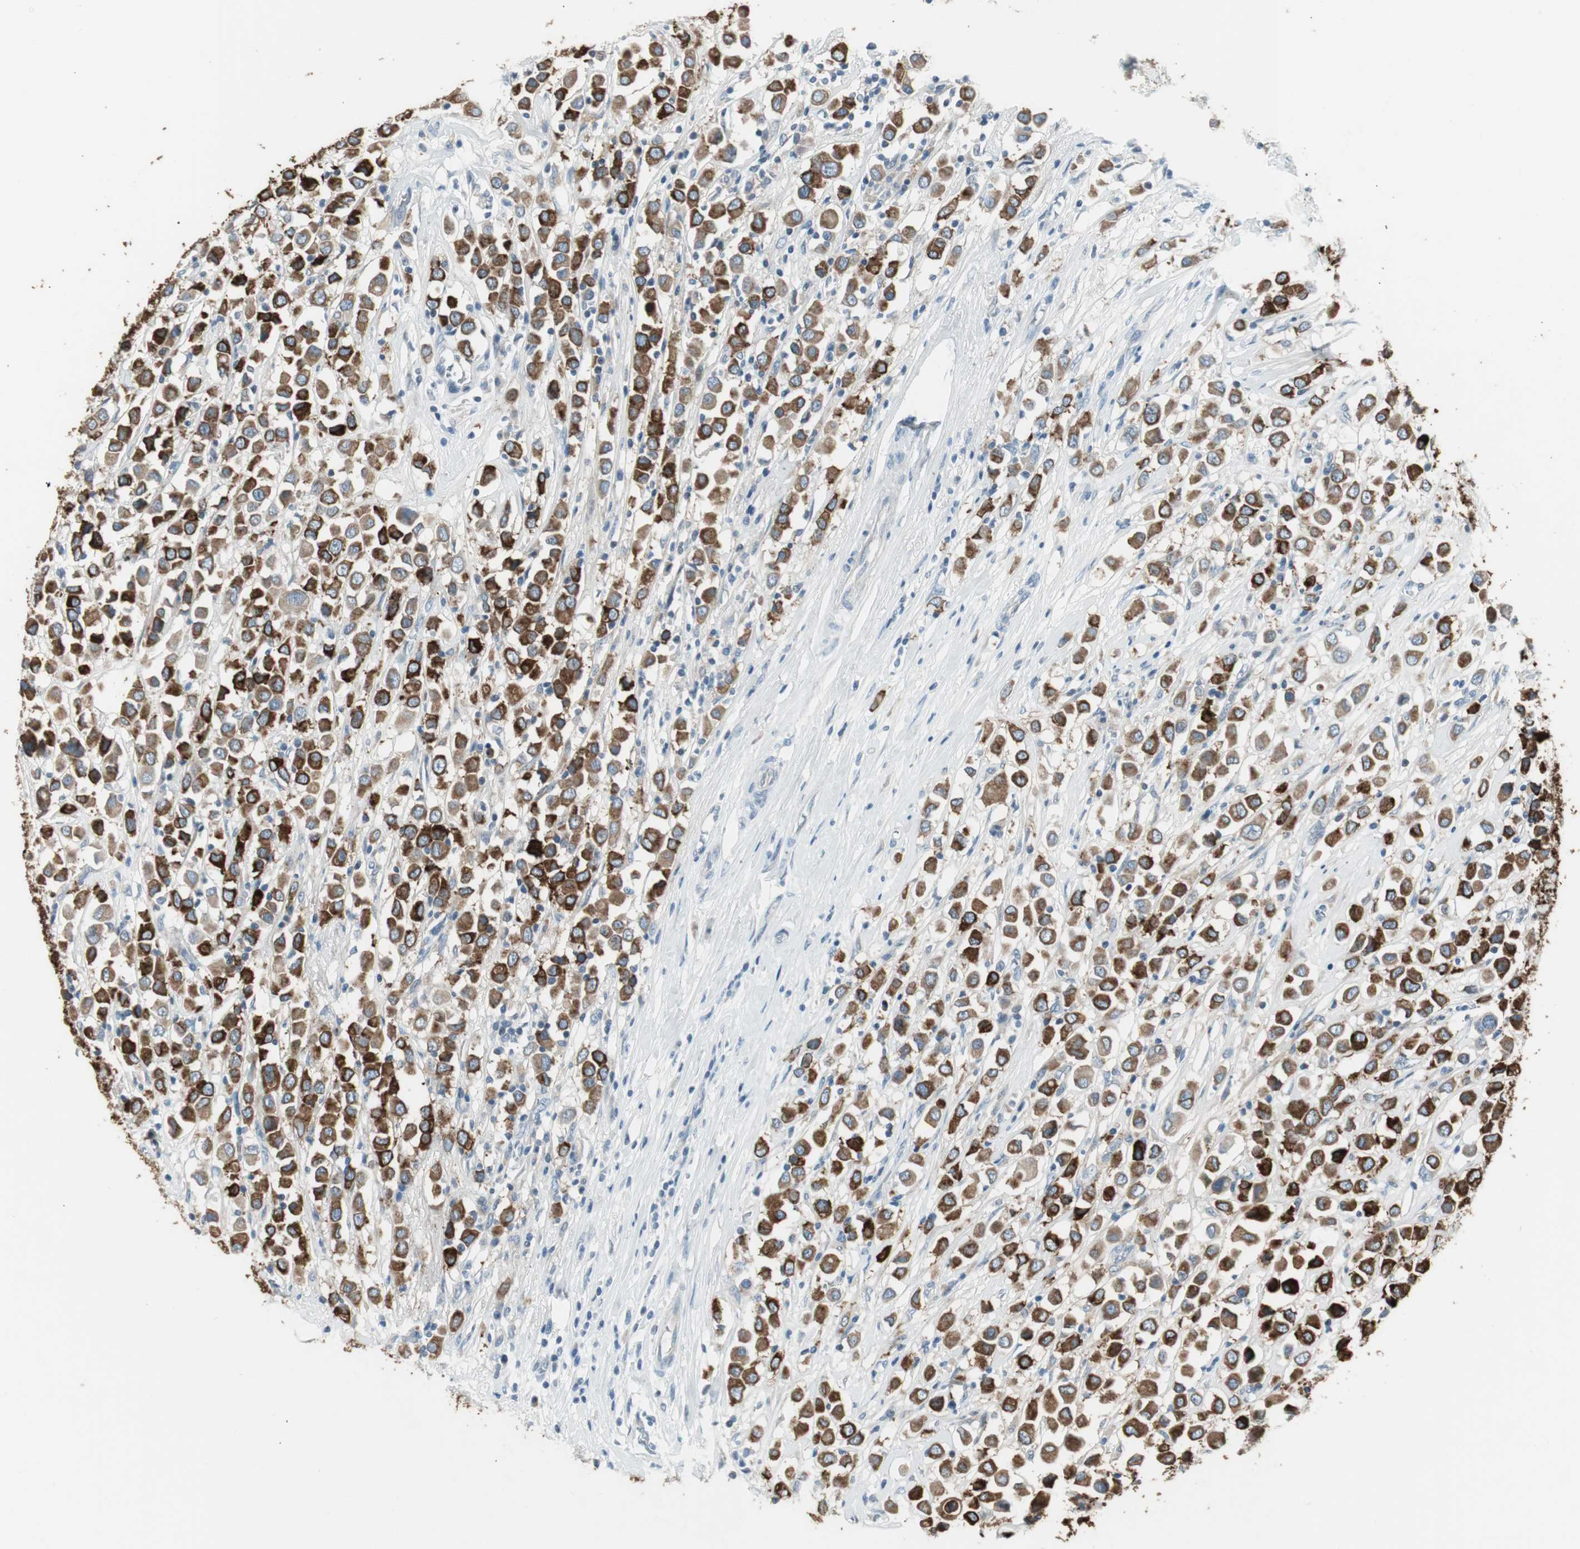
{"staining": {"intensity": "strong", "quantity": ">75%", "location": "cytoplasmic/membranous"}, "tissue": "breast cancer", "cell_type": "Tumor cells", "image_type": "cancer", "snomed": [{"axis": "morphology", "description": "Duct carcinoma"}, {"axis": "topography", "description": "Breast"}], "caption": "This is an image of IHC staining of breast cancer, which shows strong expression in the cytoplasmic/membranous of tumor cells.", "gene": "AGR2", "patient": {"sex": "female", "age": 61}}